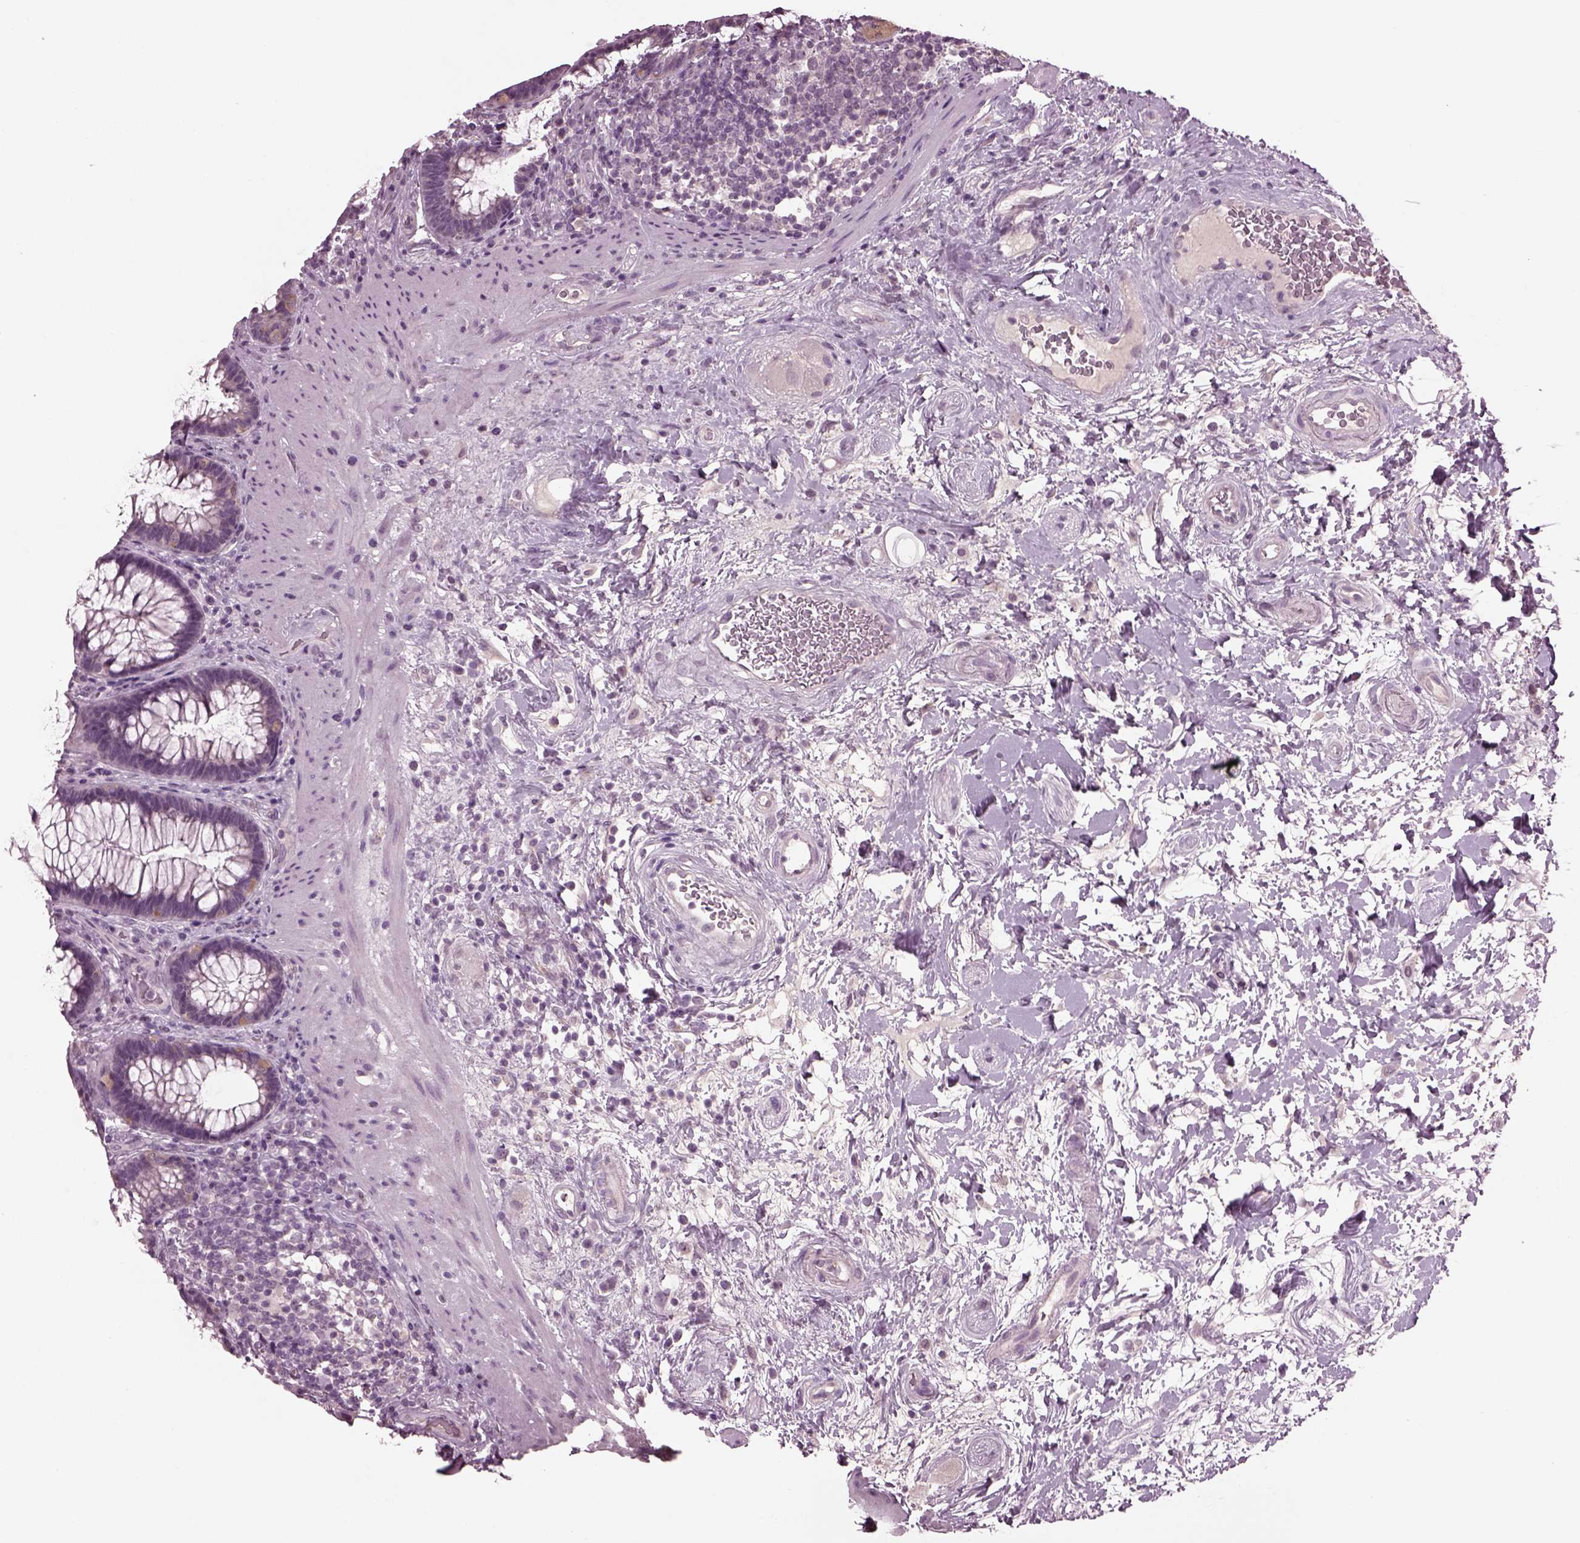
{"staining": {"intensity": "negative", "quantity": "none", "location": "none"}, "tissue": "rectum", "cell_type": "Glandular cells", "image_type": "normal", "snomed": [{"axis": "morphology", "description": "Normal tissue, NOS"}, {"axis": "topography", "description": "Rectum"}], "caption": "This is an immunohistochemistry (IHC) image of unremarkable human rectum. There is no positivity in glandular cells.", "gene": "CLCN4", "patient": {"sex": "male", "age": 72}}